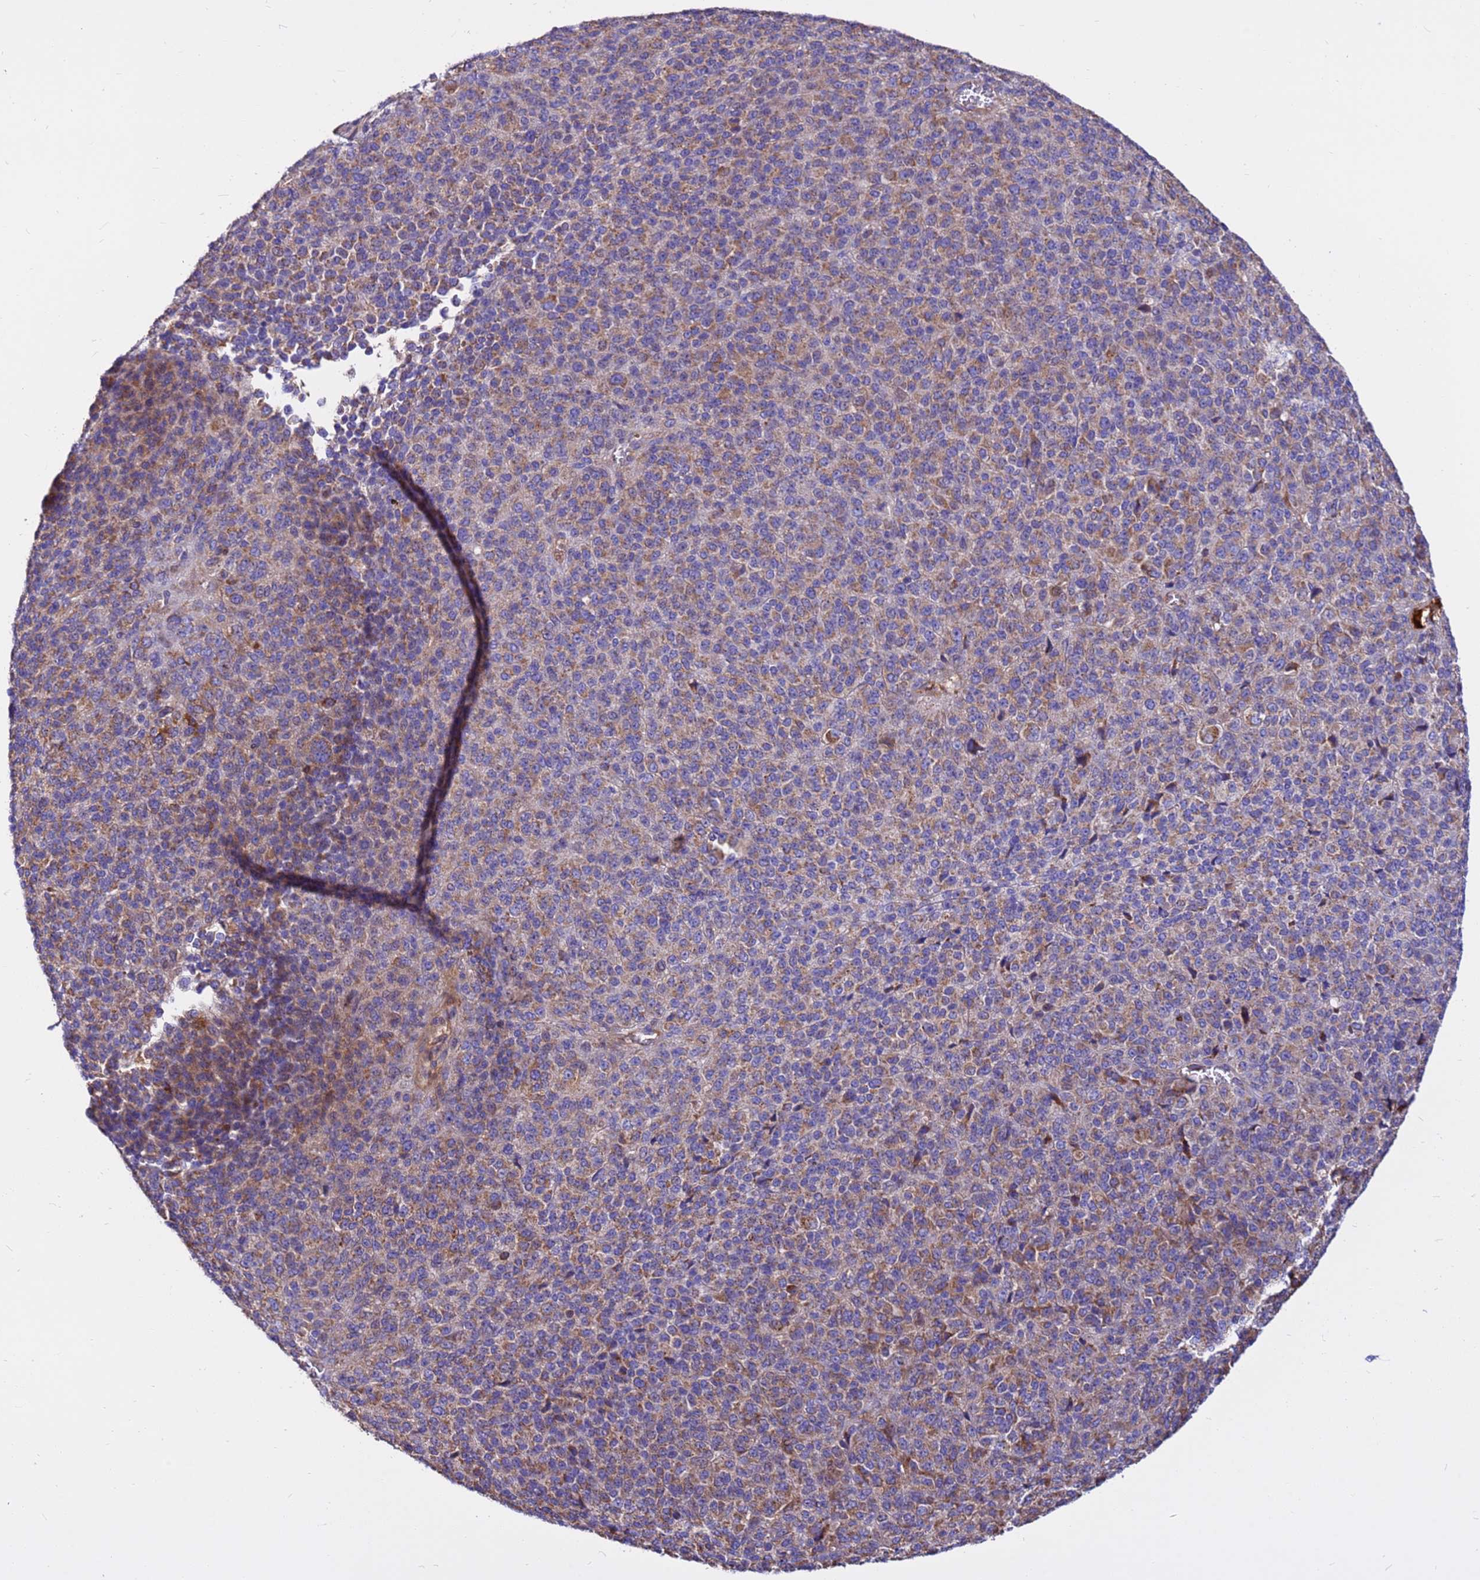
{"staining": {"intensity": "moderate", "quantity": "25%-75%", "location": "cytoplasmic/membranous"}, "tissue": "melanoma", "cell_type": "Tumor cells", "image_type": "cancer", "snomed": [{"axis": "morphology", "description": "Malignant melanoma, Metastatic site"}, {"axis": "topography", "description": "Brain"}], "caption": "Melanoma stained for a protein (brown) demonstrates moderate cytoplasmic/membranous positive staining in about 25%-75% of tumor cells.", "gene": "CRHBP", "patient": {"sex": "female", "age": 56}}